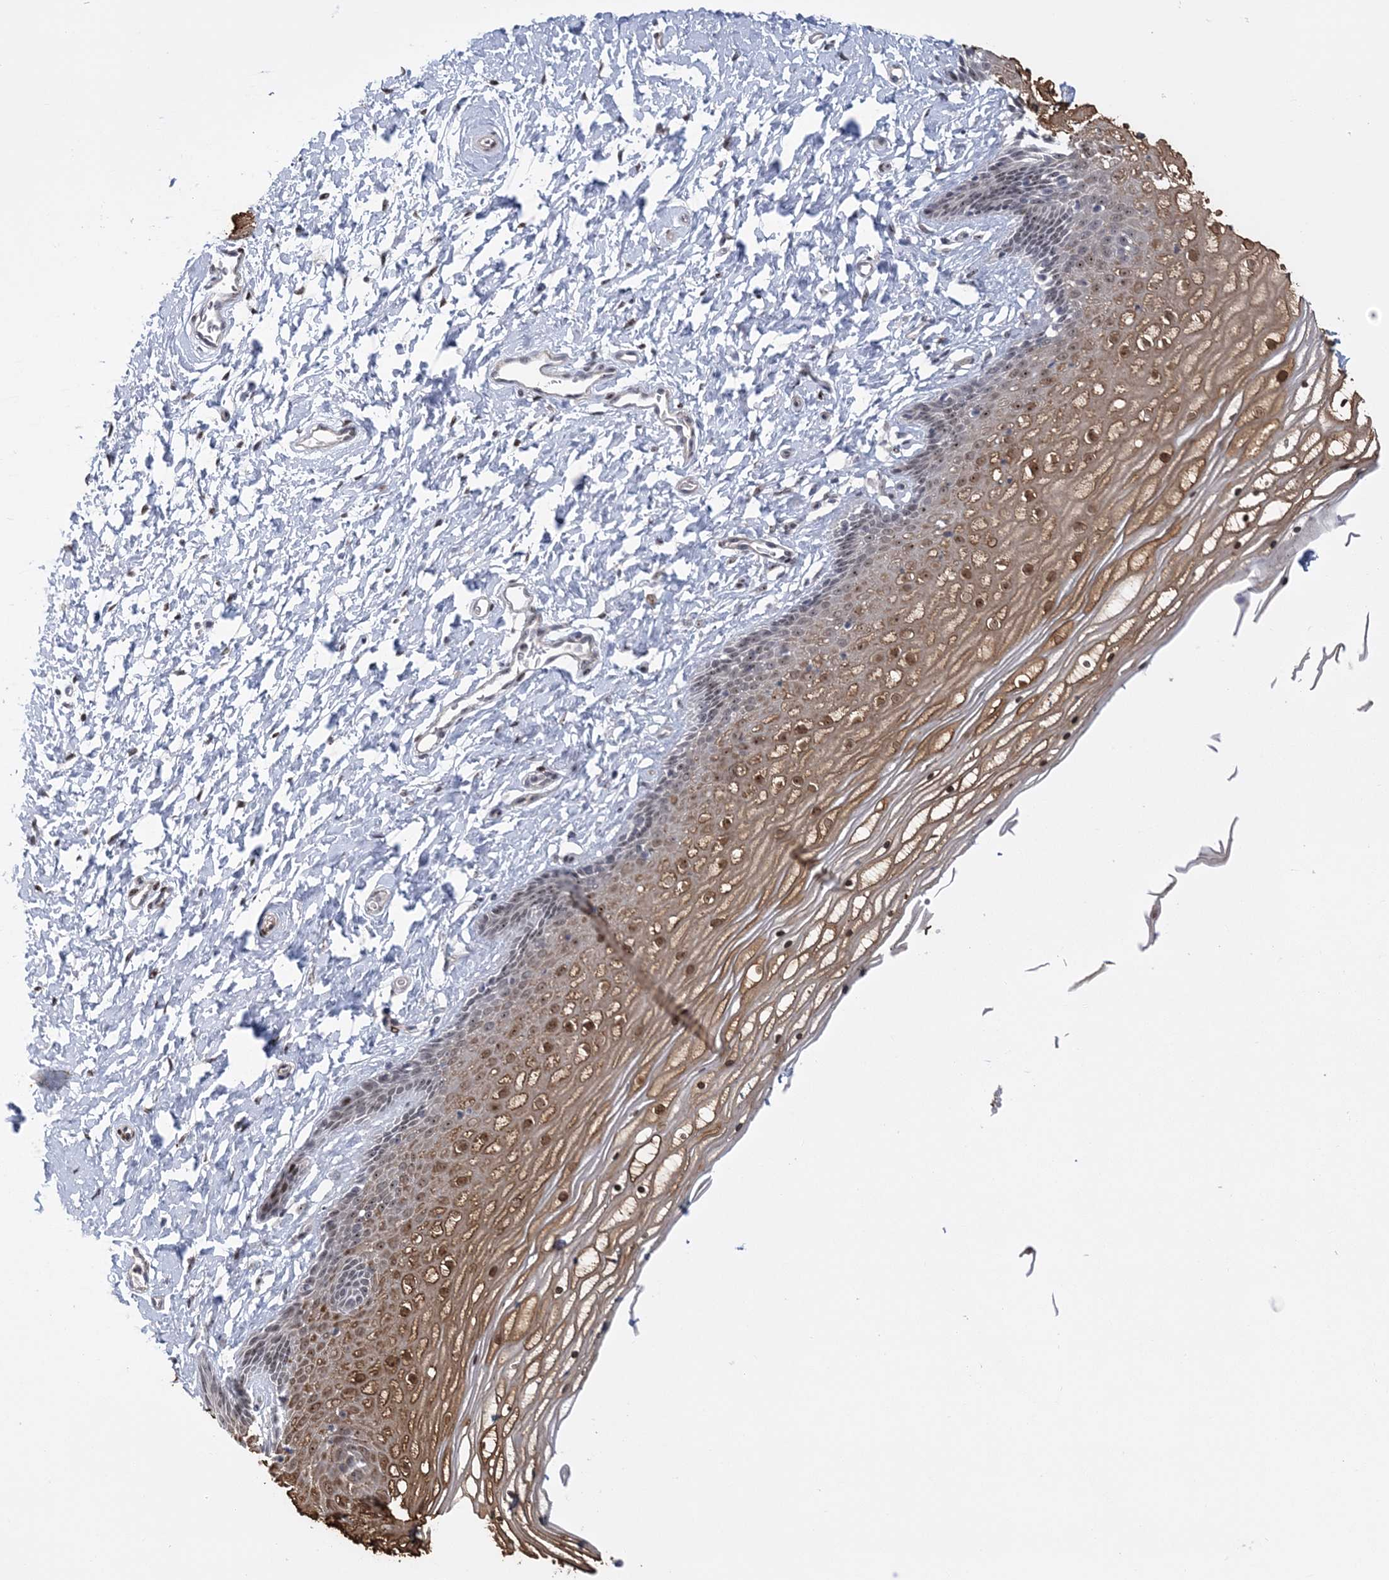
{"staining": {"intensity": "moderate", "quantity": "25%-75%", "location": "cytoplasmic/membranous,nuclear"}, "tissue": "vagina", "cell_type": "Squamous epithelial cells", "image_type": "normal", "snomed": [{"axis": "morphology", "description": "Normal tissue, NOS"}, {"axis": "topography", "description": "Vagina"}, {"axis": "topography", "description": "Cervix"}], "caption": "Immunohistochemistry of benign vagina shows medium levels of moderate cytoplasmic/membranous,nuclear expression in approximately 25%-75% of squamous epithelial cells. The protein of interest is stained brown, and the nuclei are stained in blue (DAB (3,3'-diaminobenzidine) IHC with brightfield microscopy, high magnification).", "gene": "HOMEZ", "patient": {"sex": "female", "age": 40}}